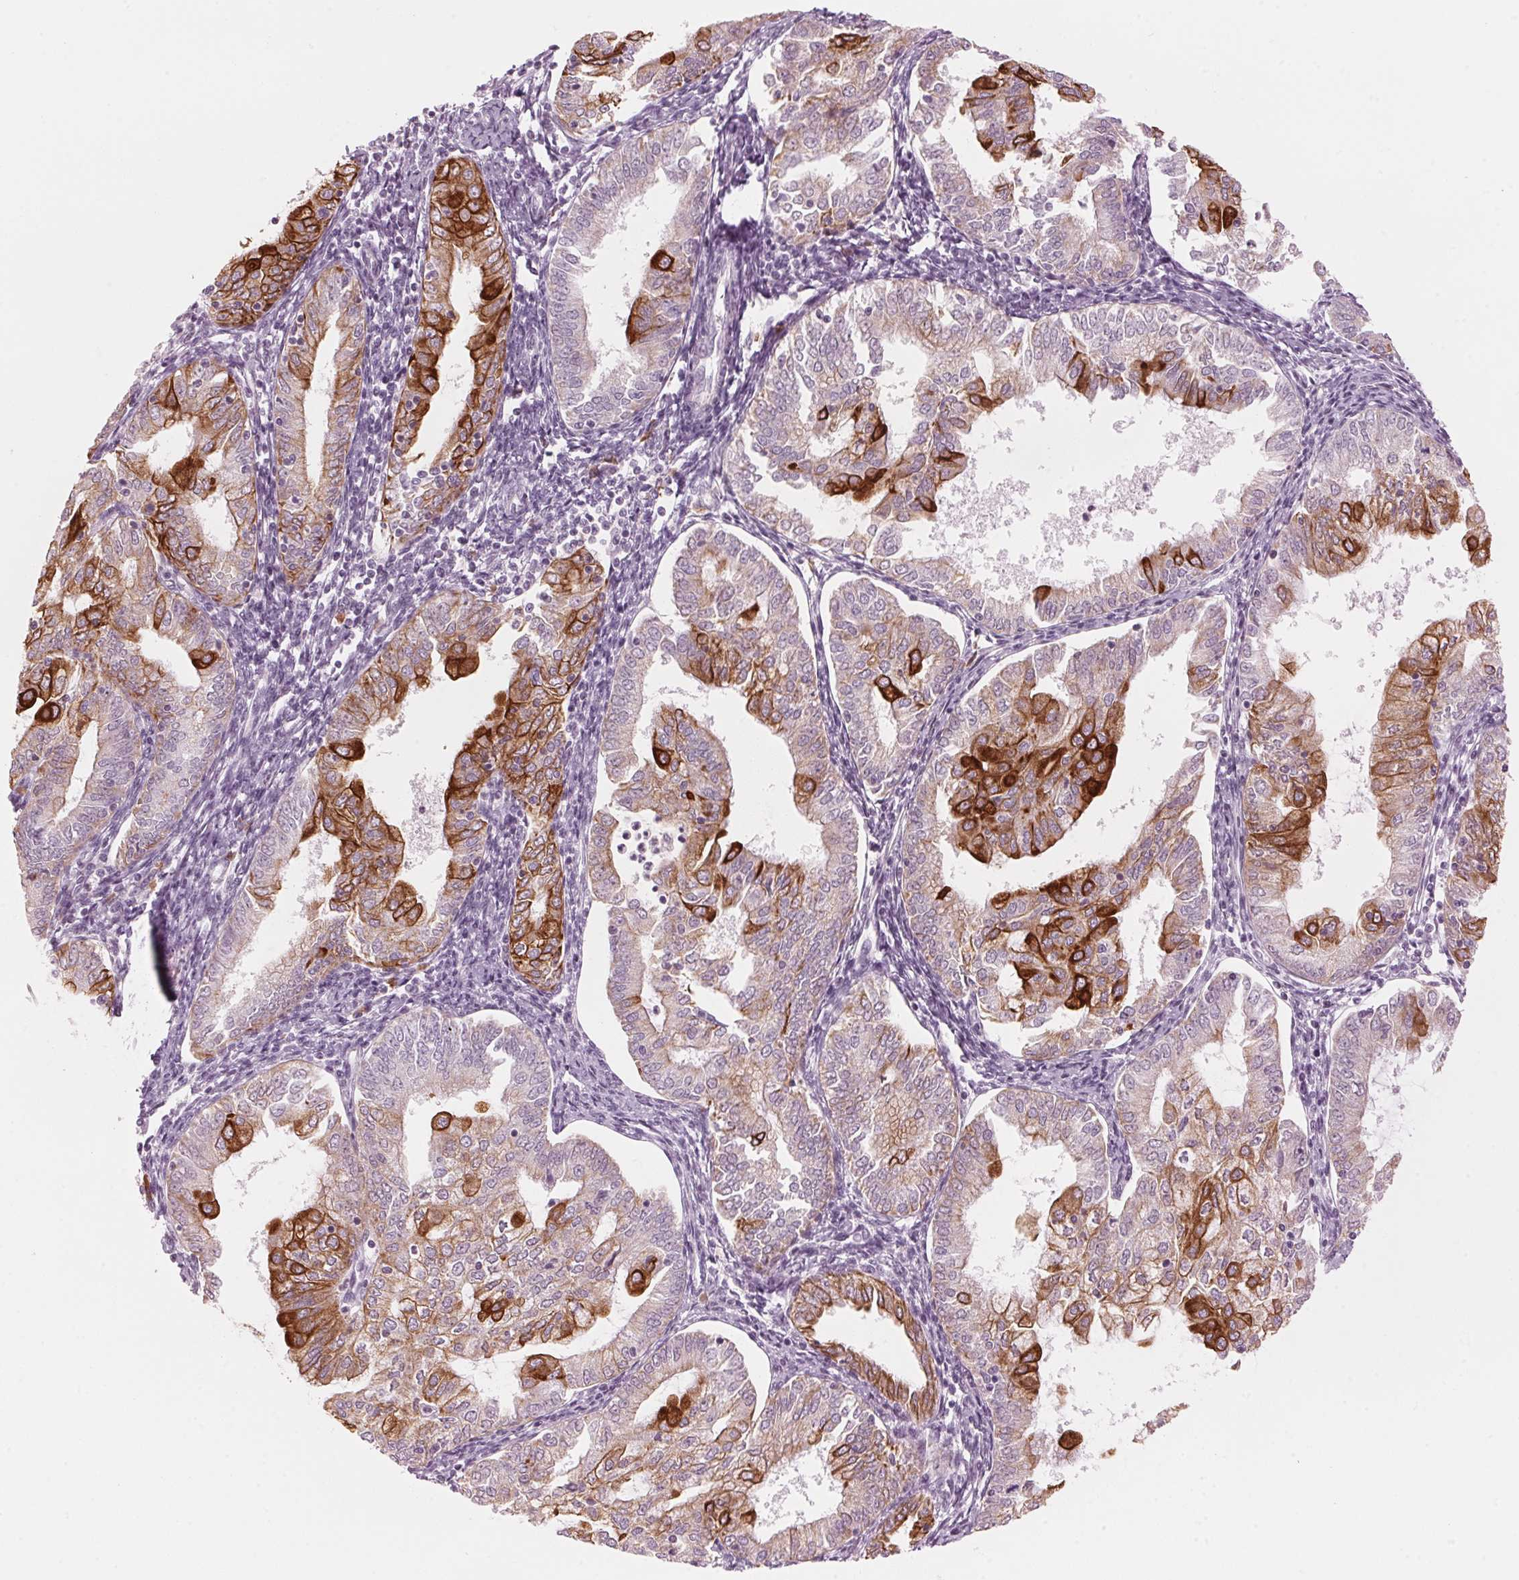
{"staining": {"intensity": "strong", "quantity": "25%-75%", "location": "cytoplasmic/membranous"}, "tissue": "endometrial cancer", "cell_type": "Tumor cells", "image_type": "cancer", "snomed": [{"axis": "morphology", "description": "Adenocarcinoma, NOS"}, {"axis": "topography", "description": "Endometrium"}], "caption": "This image demonstrates immunohistochemistry (IHC) staining of human endometrial cancer, with high strong cytoplasmic/membranous staining in about 25%-75% of tumor cells.", "gene": "SCTR", "patient": {"sex": "female", "age": 55}}